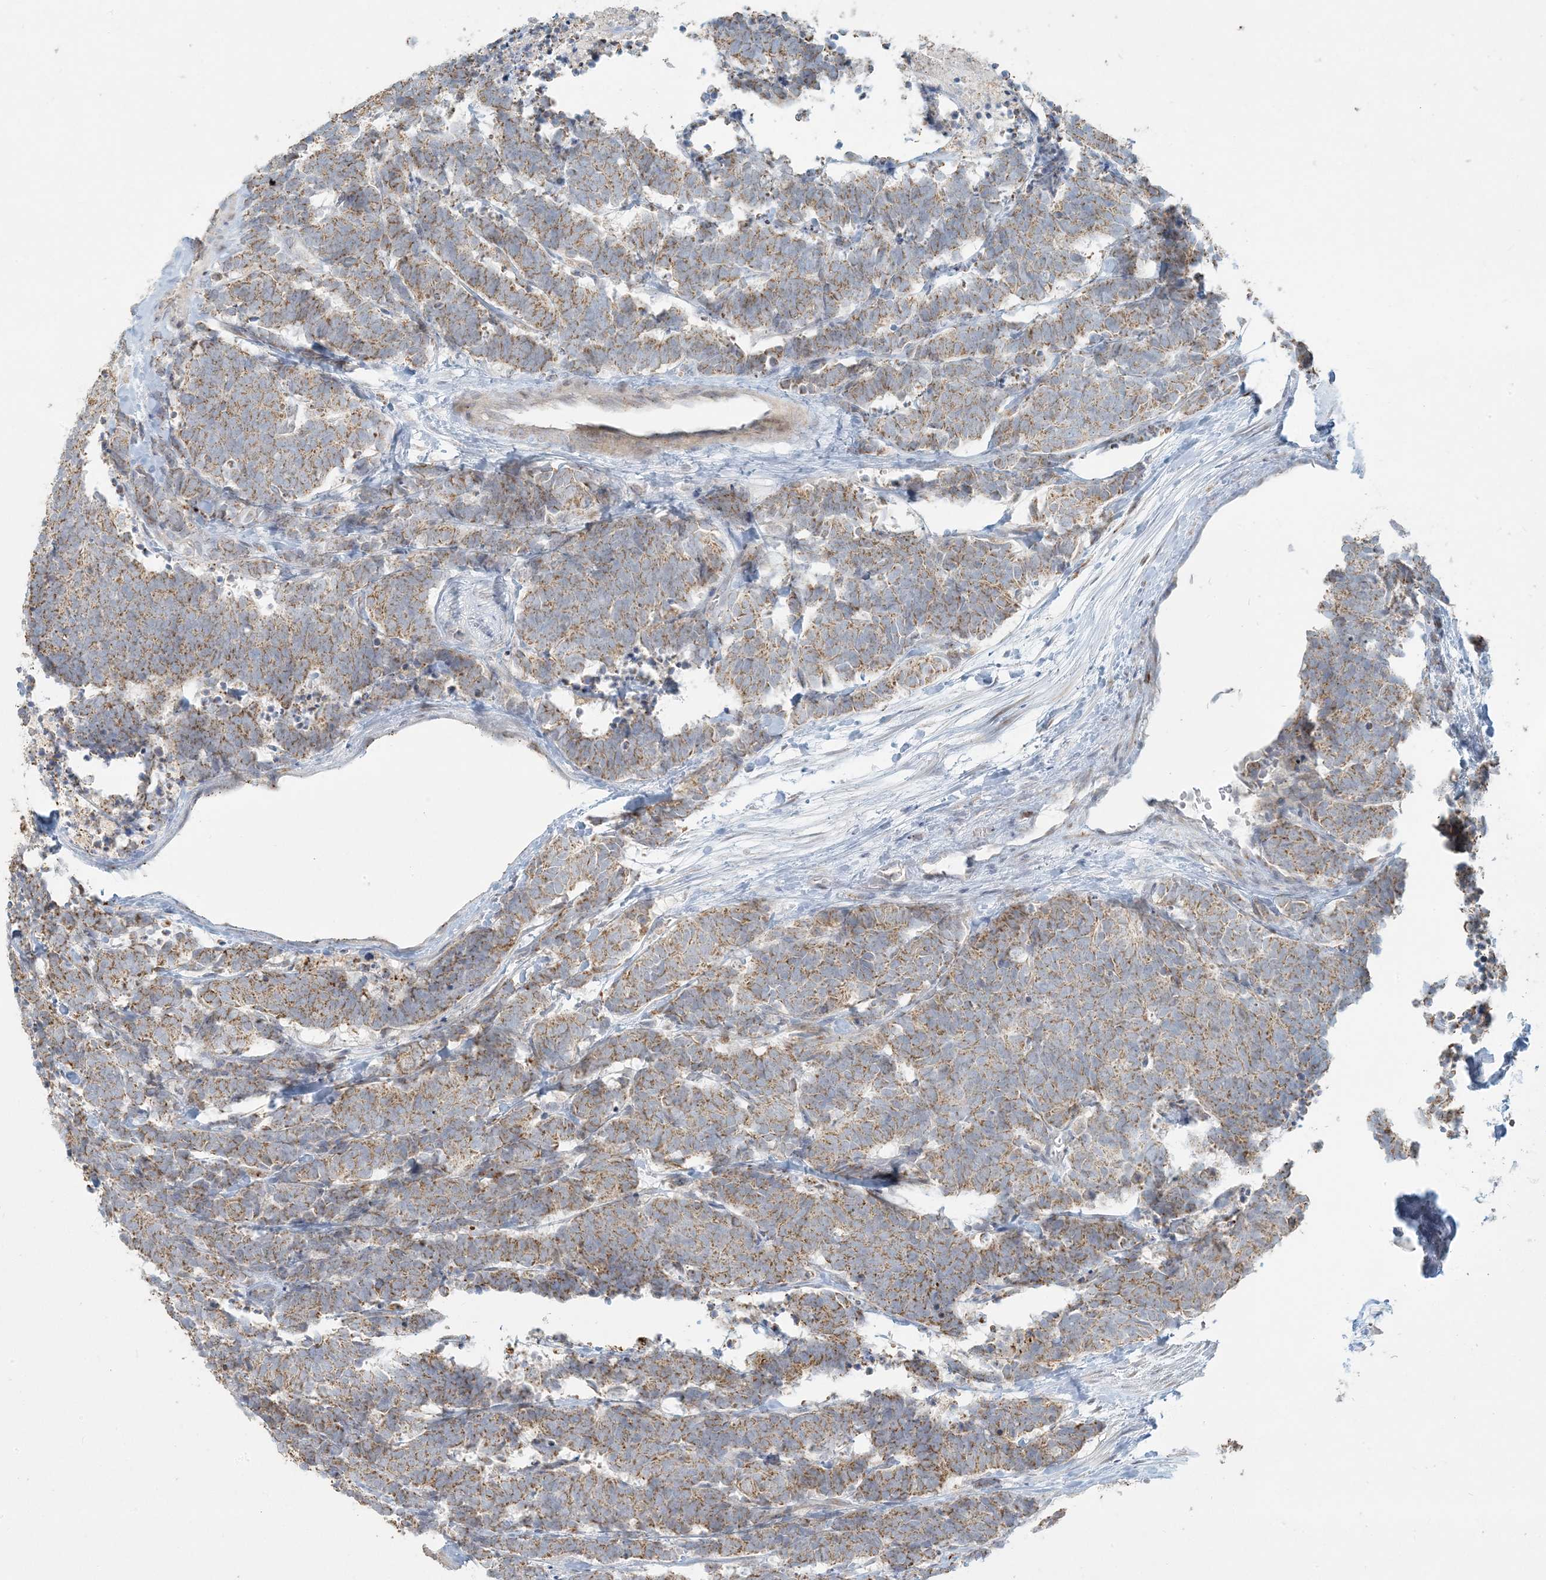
{"staining": {"intensity": "moderate", "quantity": ">75%", "location": "cytoplasmic/membranous"}, "tissue": "carcinoid", "cell_type": "Tumor cells", "image_type": "cancer", "snomed": [{"axis": "morphology", "description": "Carcinoma, NOS"}, {"axis": "morphology", "description": "Carcinoid, malignant, NOS"}, {"axis": "topography", "description": "Urinary bladder"}], "caption": "Immunohistochemical staining of human carcinoid exhibits medium levels of moderate cytoplasmic/membranous positivity in approximately >75% of tumor cells. The staining was performed using DAB (3,3'-diaminobenzidine), with brown indicating positive protein expression. Nuclei are stained blue with hematoxylin.", "gene": "MCAT", "patient": {"sex": "male", "age": 57}}